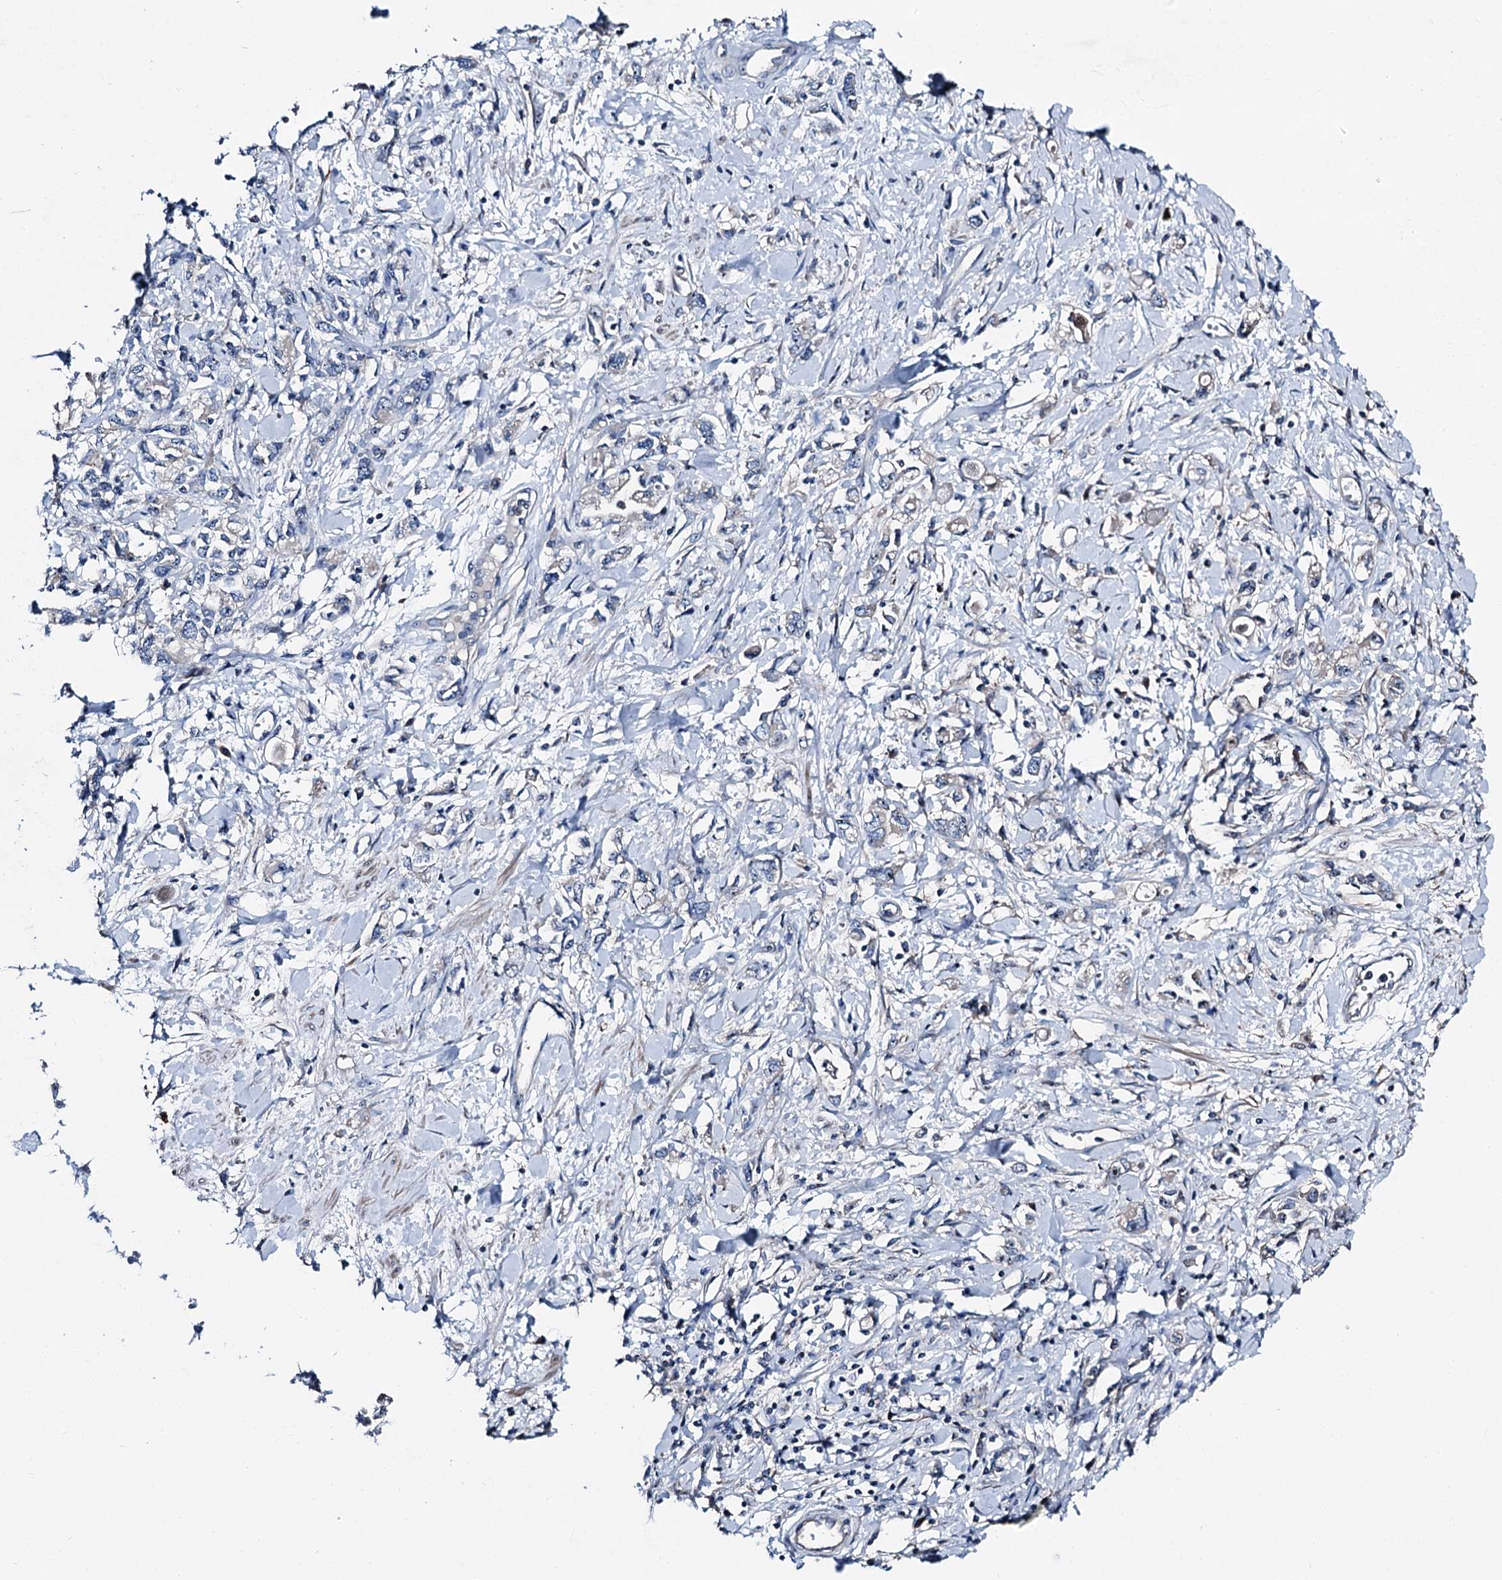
{"staining": {"intensity": "negative", "quantity": "none", "location": "none"}, "tissue": "stomach cancer", "cell_type": "Tumor cells", "image_type": "cancer", "snomed": [{"axis": "morphology", "description": "Adenocarcinoma, NOS"}, {"axis": "topography", "description": "Stomach"}], "caption": "This is a image of immunohistochemistry staining of stomach adenocarcinoma, which shows no expression in tumor cells.", "gene": "SLC22A25", "patient": {"sex": "female", "age": 76}}